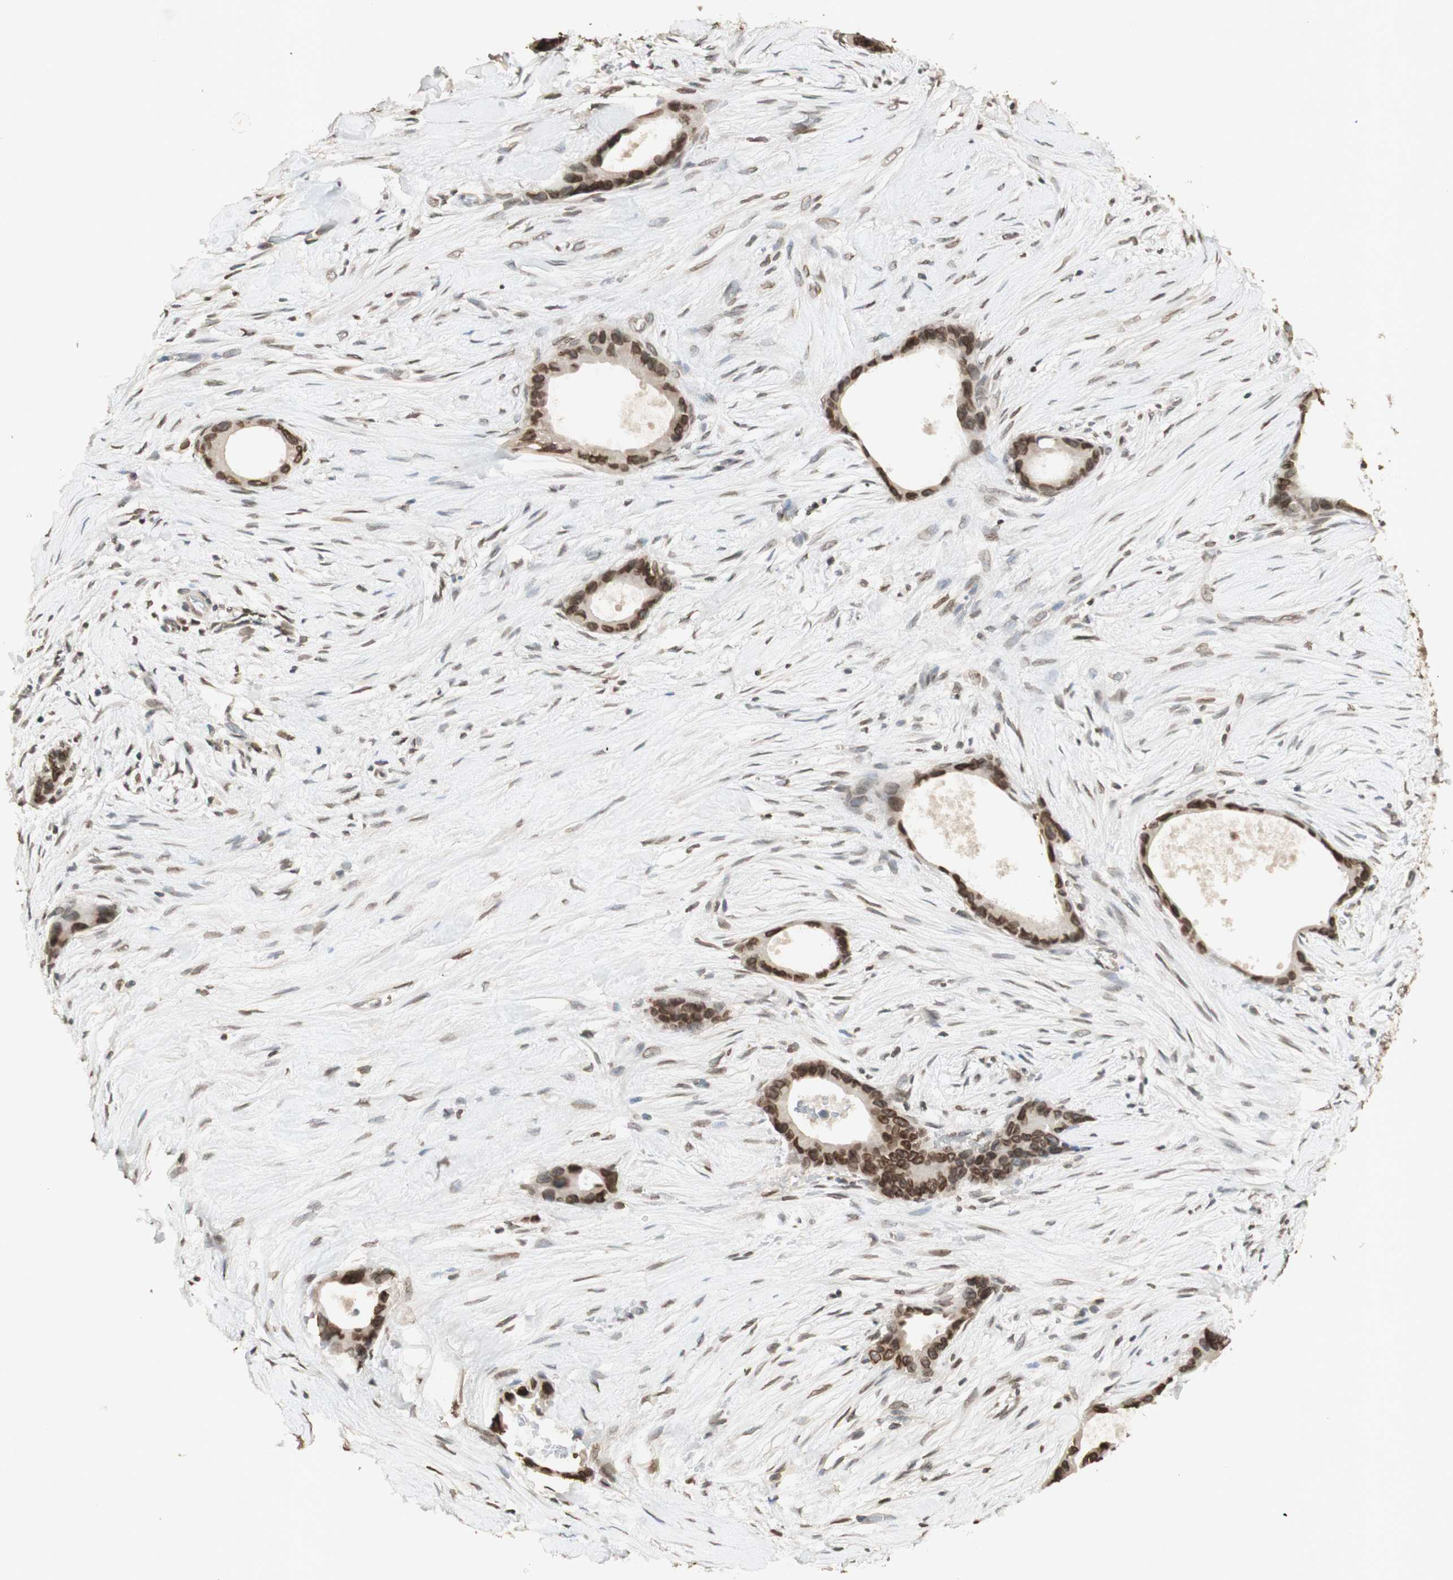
{"staining": {"intensity": "moderate", "quantity": ">75%", "location": "cytoplasmic/membranous,nuclear"}, "tissue": "liver cancer", "cell_type": "Tumor cells", "image_type": "cancer", "snomed": [{"axis": "morphology", "description": "Cholangiocarcinoma"}, {"axis": "topography", "description": "Liver"}], "caption": "Liver cancer (cholangiocarcinoma) stained for a protein (brown) exhibits moderate cytoplasmic/membranous and nuclear positive staining in approximately >75% of tumor cells.", "gene": "TMPO", "patient": {"sex": "female", "age": 55}}